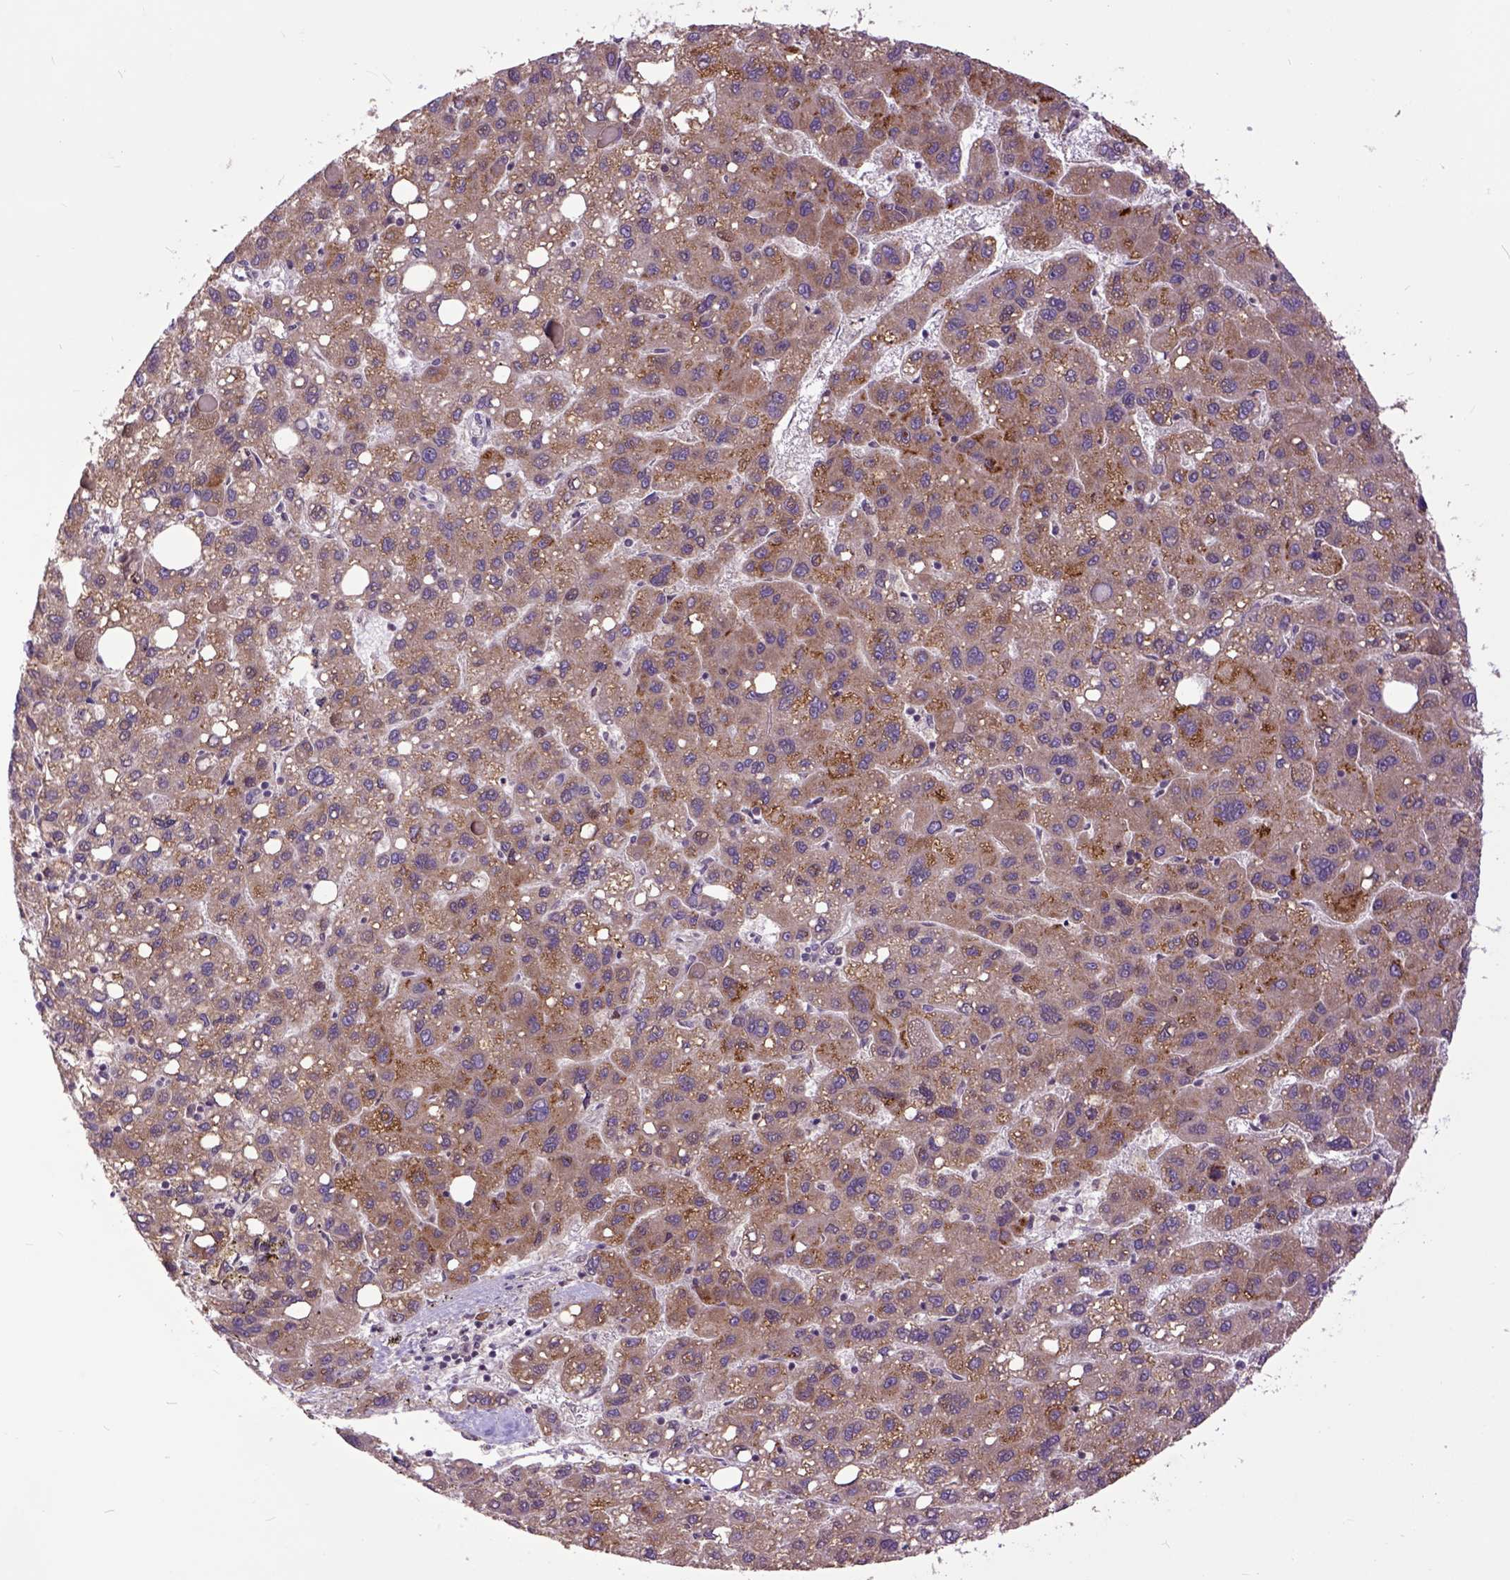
{"staining": {"intensity": "moderate", "quantity": ">75%", "location": "cytoplasmic/membranous"}, "tissue": "liver cancer", "cell_type": "Tumor cells", "image_type": "cancer", "snomed": [{"axis": "morphology", "description": "Carcinoma, Hepatocellular, NOS"}, {"axis": "topography", "description": "Liver"}], "caption": "Liver cancer (hepatocellular carcinoma) tissue reveals moderate cytoplasmic/membranous staining in about >75% of tumor cells, visualized by immunohistochemistry. (Stains: DAB (3,3'-diaminobenzidine) in brown, nuclei in blue, Microscopy: brightfield microscopy at high magnification).", "gene": "ARL1", "patient": {"sex": "female", "age": 82}}